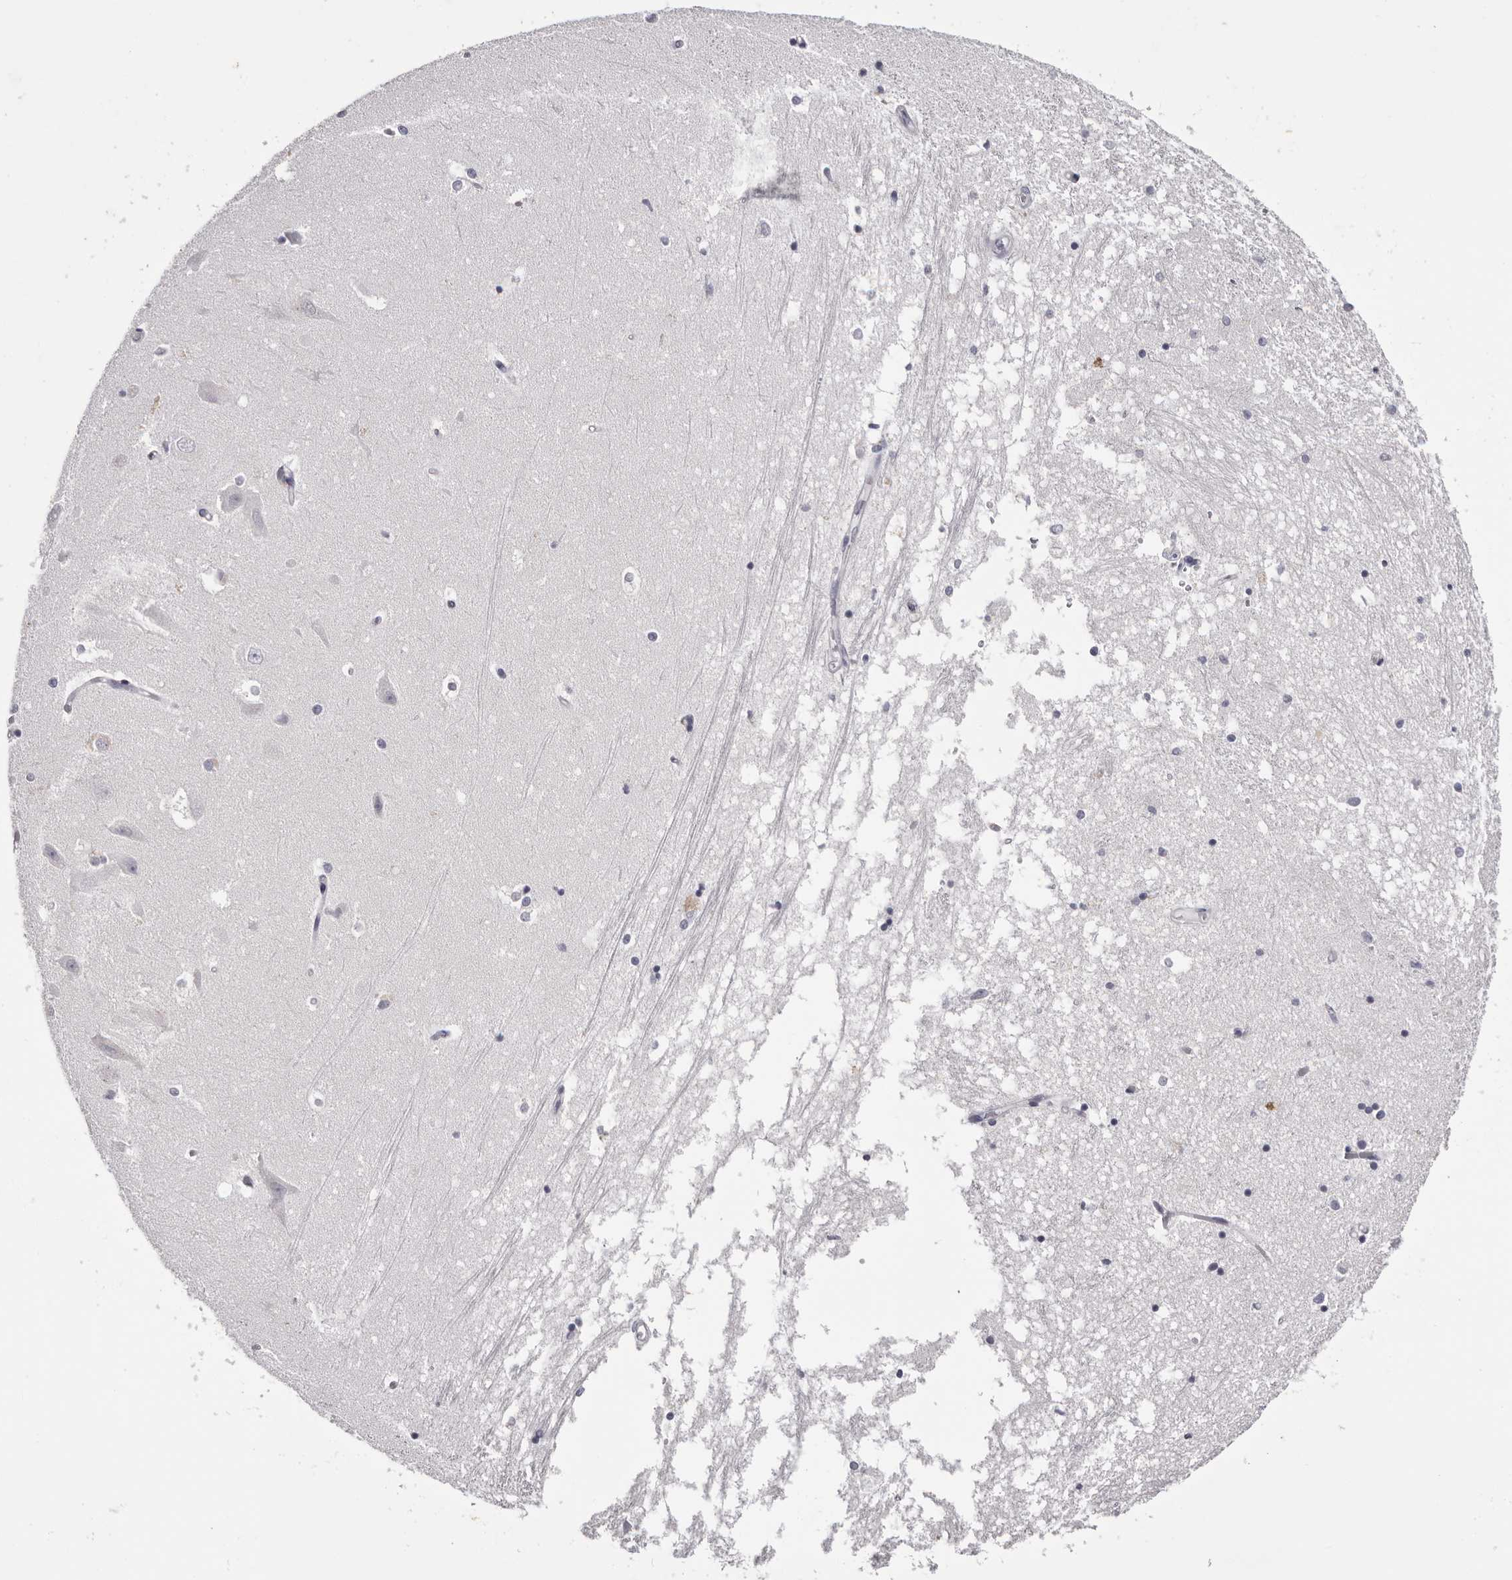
{"staining": {"intensity": "negative", "quantity": "none", "location": "none"}, "tissue": "hippocampus", "cell_type": "Glial cells", "image_type": "normal", "snomed": [{"axis": "morphology", "description": "Normal tissue, NOS"}, {"axis": "topography", "description": "Hippocampus"}], "caption": "The photomicrograph displays no significant staining in glial cells of hippocampus.", "gene": "CA6", "patient": {"sex": "male", "age": 45}}